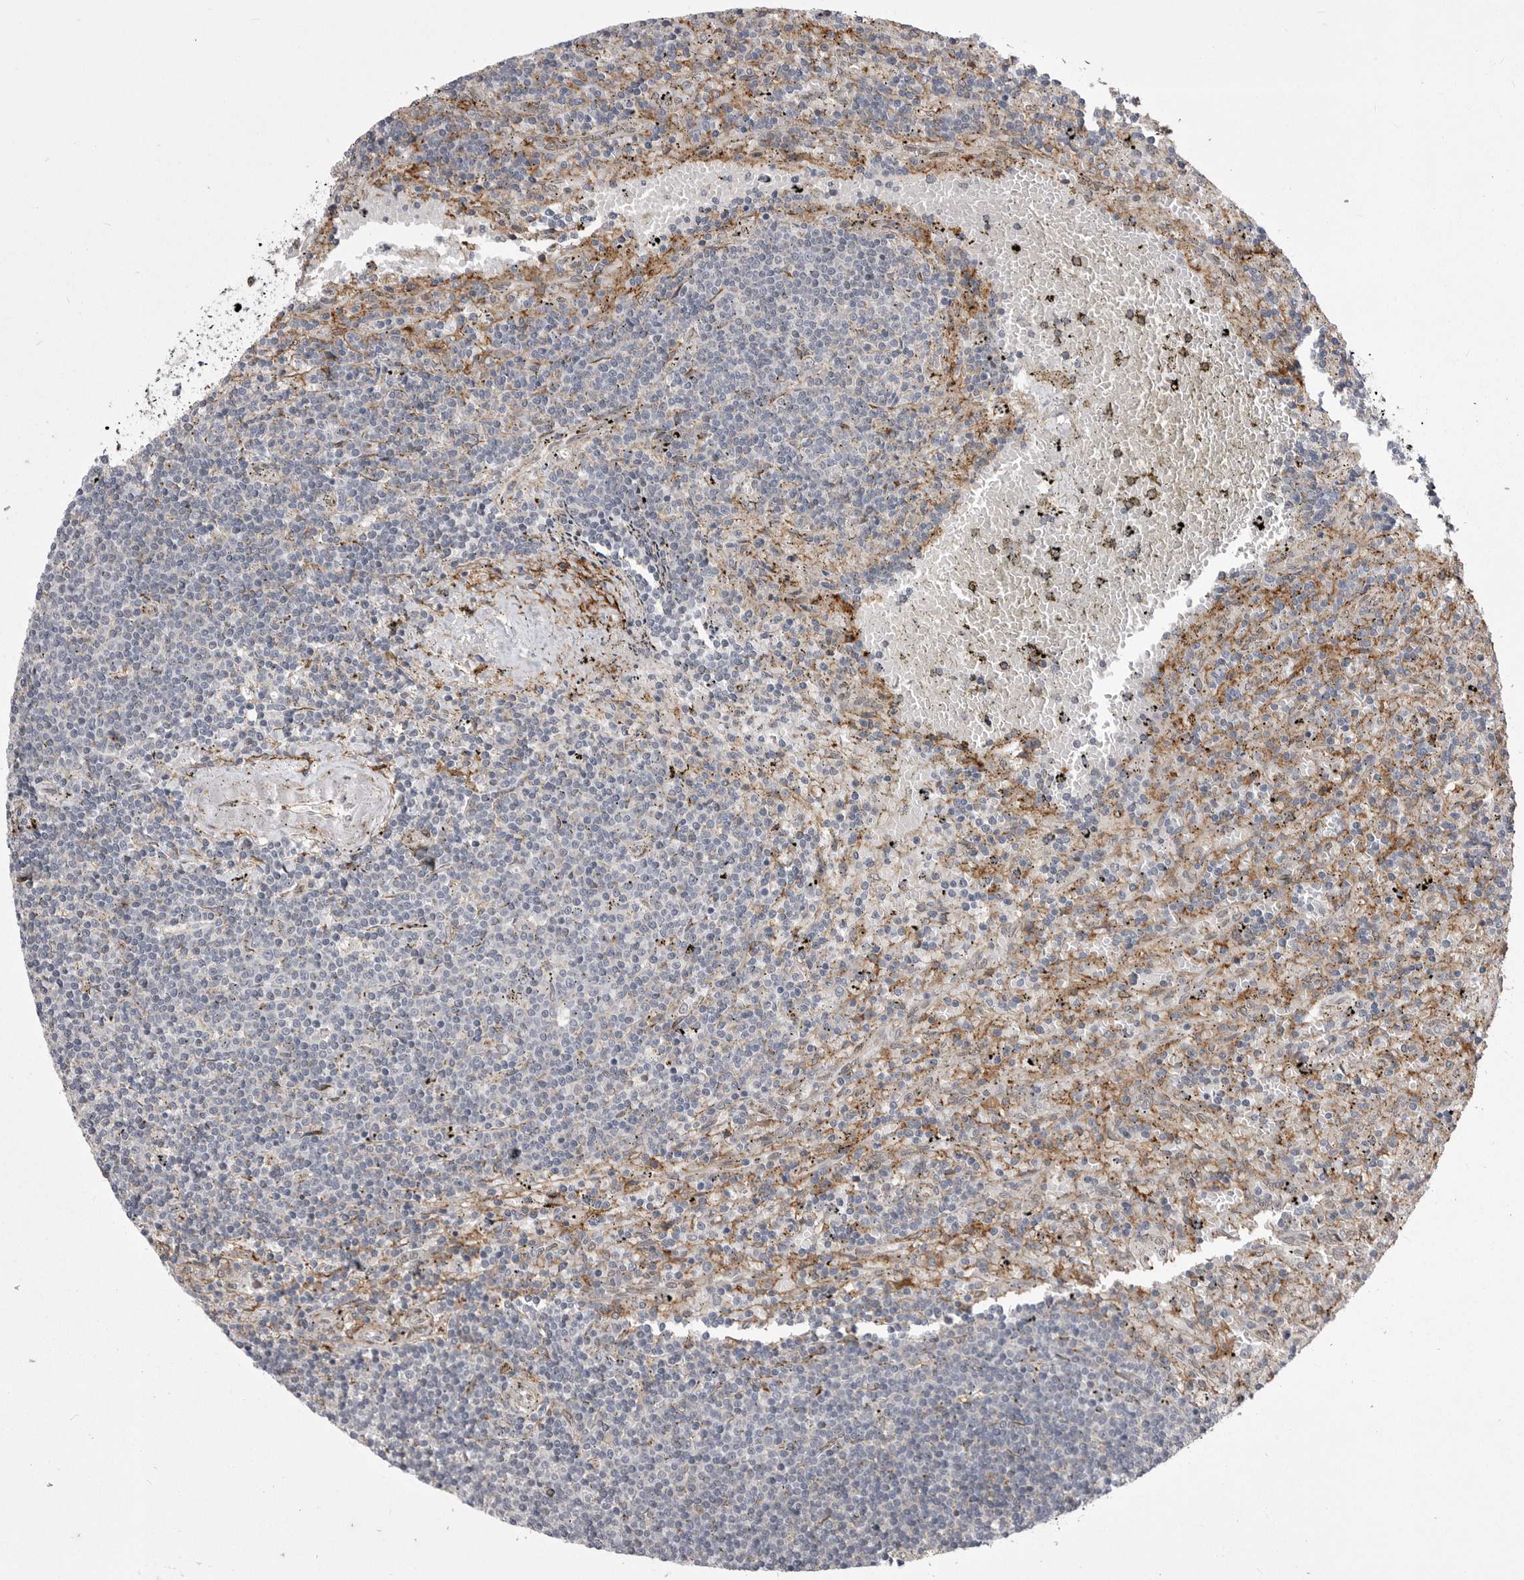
{"staining": {"intensity": "negative", "quantity": "none", "location": "none"}, "tissue": "lymphoma", "cell_type": "Tumor cells", "image_type": "cancer", "snomed": [{"axis": "morphology", "description": "Malignant lymphoma, non-Hodgkin's type, Low grade"}, {"axis": "topography", "description": "Spleen"}], "caption": "The photomicrograph displays no significant staining in tumor cells of lymphoma. (DAB immunohistochemistry (IHC) with hematoxylin counter stain).", "gene": "ABL1", "patient": {"sex": "male", "age": 76}}